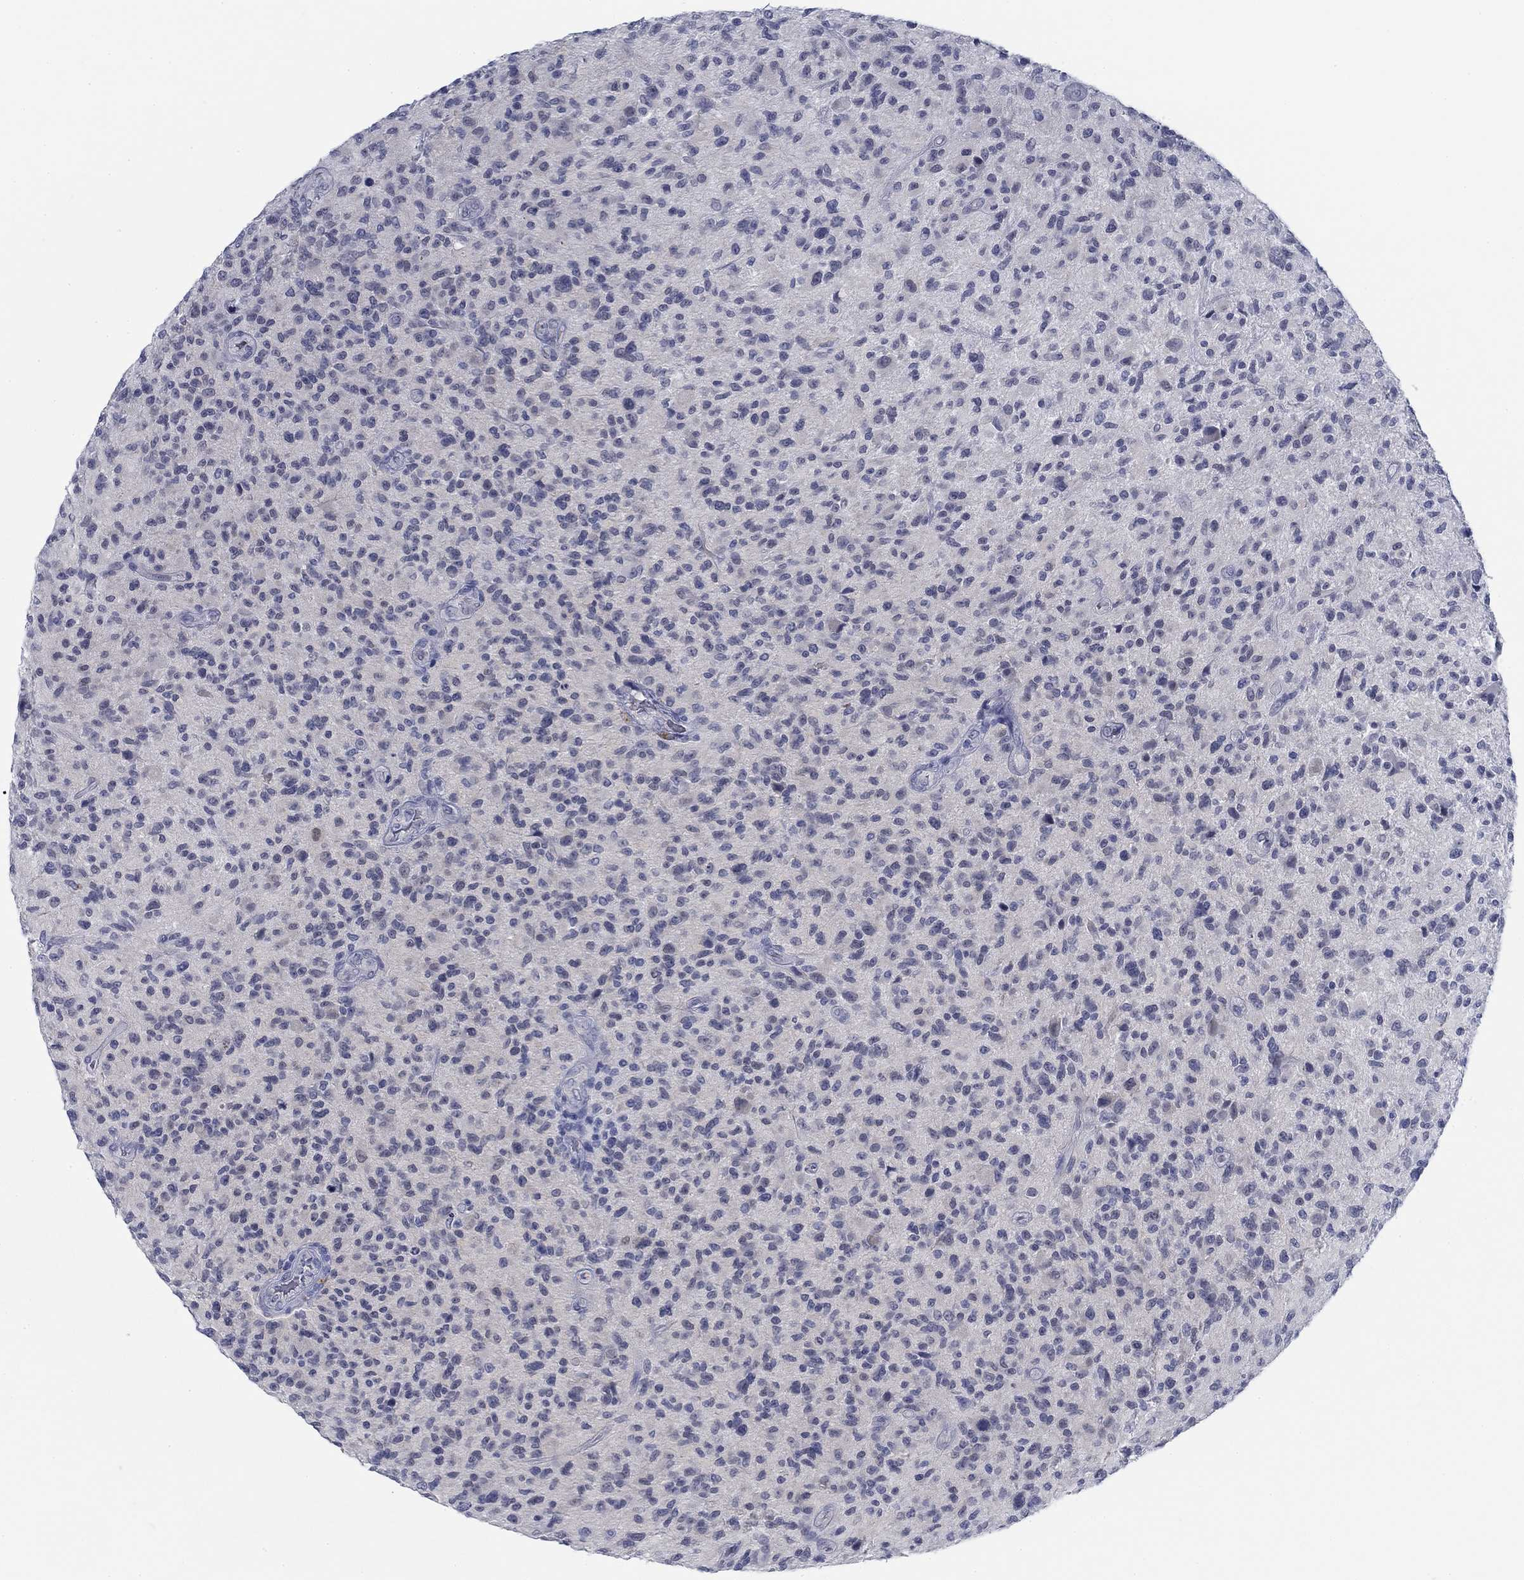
{"staining": {"intensity": "negative", "quantity": "none", "location": "none"}, "tissue": "glioma", "cell_type": "Tumor cells", "image_type": "cancer", "snomed": [{"axis": "morphology", "description": "Glioma, malignant, High grade"}, {"axis": "topography", "description": "Brain"}], "caption": "DAB (3,3'-diaminobenzidine) immunohistochemical staining of glioma reveals no significant staining in tumor cells. (Immunohistochemistry (ihc), brightfield microscopy, high magnification).", "gene": "DNAL1", "patient": {"sex": "male", "age": 47}}